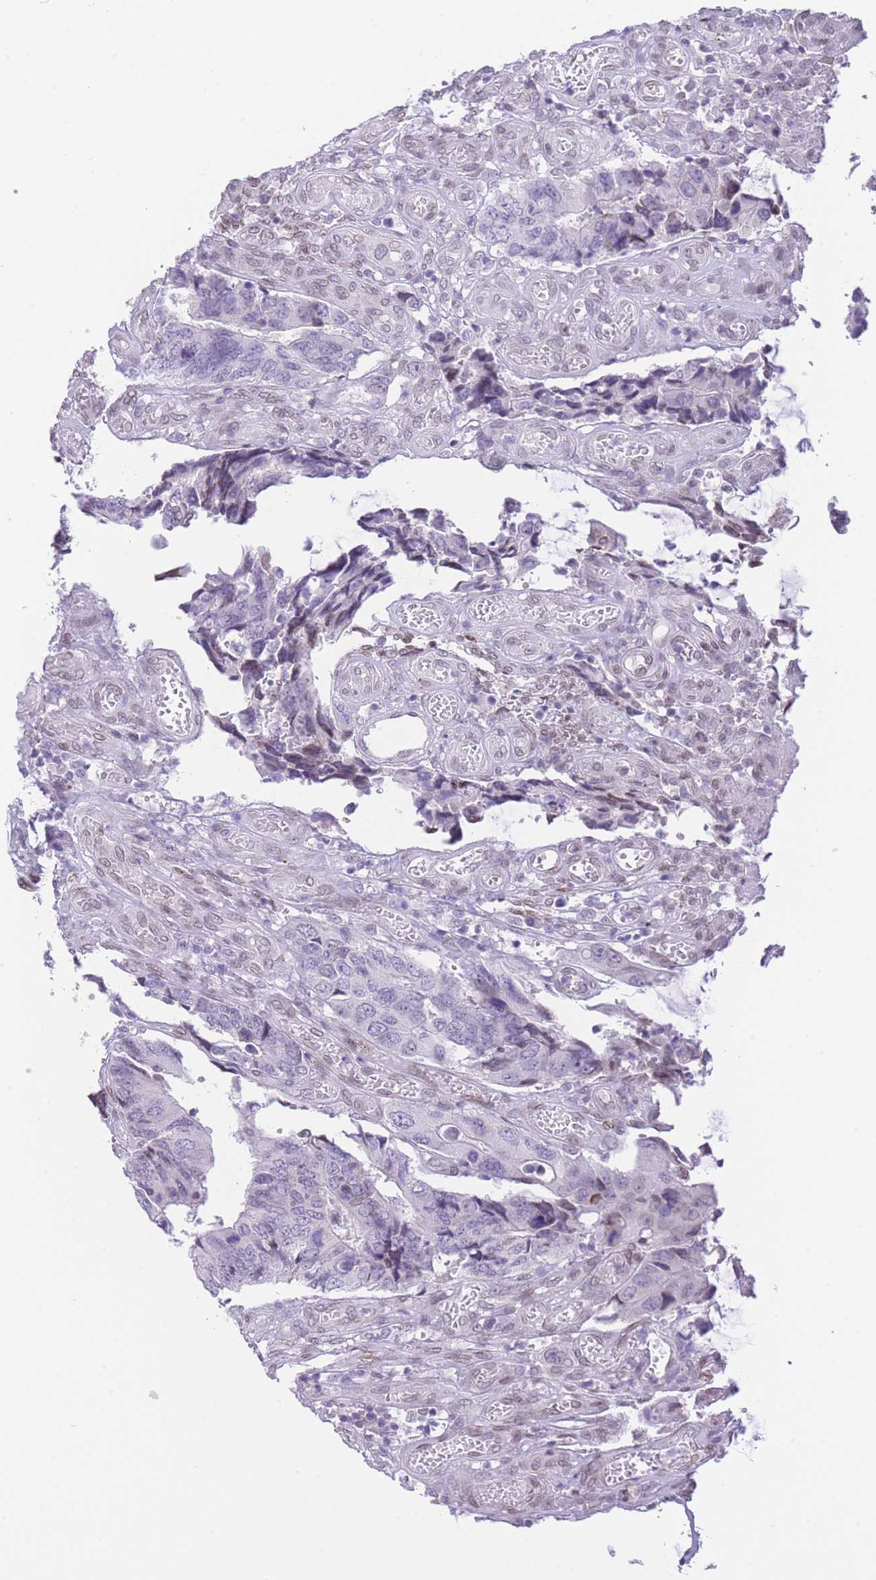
{"staining": {"intensity": "weak", "quantity": "<25%", "location": "nuclear"}, "tissue": "colorectal cancer", "cell_type": "Tumor cells", "image_type": "cancer", "snomed": [{"axis": "morphology", "description": "Adenocarcinoma, NOS"}, {"axis": "topography", "description": "Colon"}], "caption": "Immunohistochemistry photomicrograph of human colorectal cancer (adenocarcinoma) stained for a protein (brown), which shows no expression in tumor cells. The staining was performed using DAB (3,3'-diaminobenzidine) to visualize the protein expression in brown, while the nuclei were stained in blue with hematoxylin (Magnification: 20x).", "gene": "OR10AD1", "patient": {"sex": "male", "age": 87}}